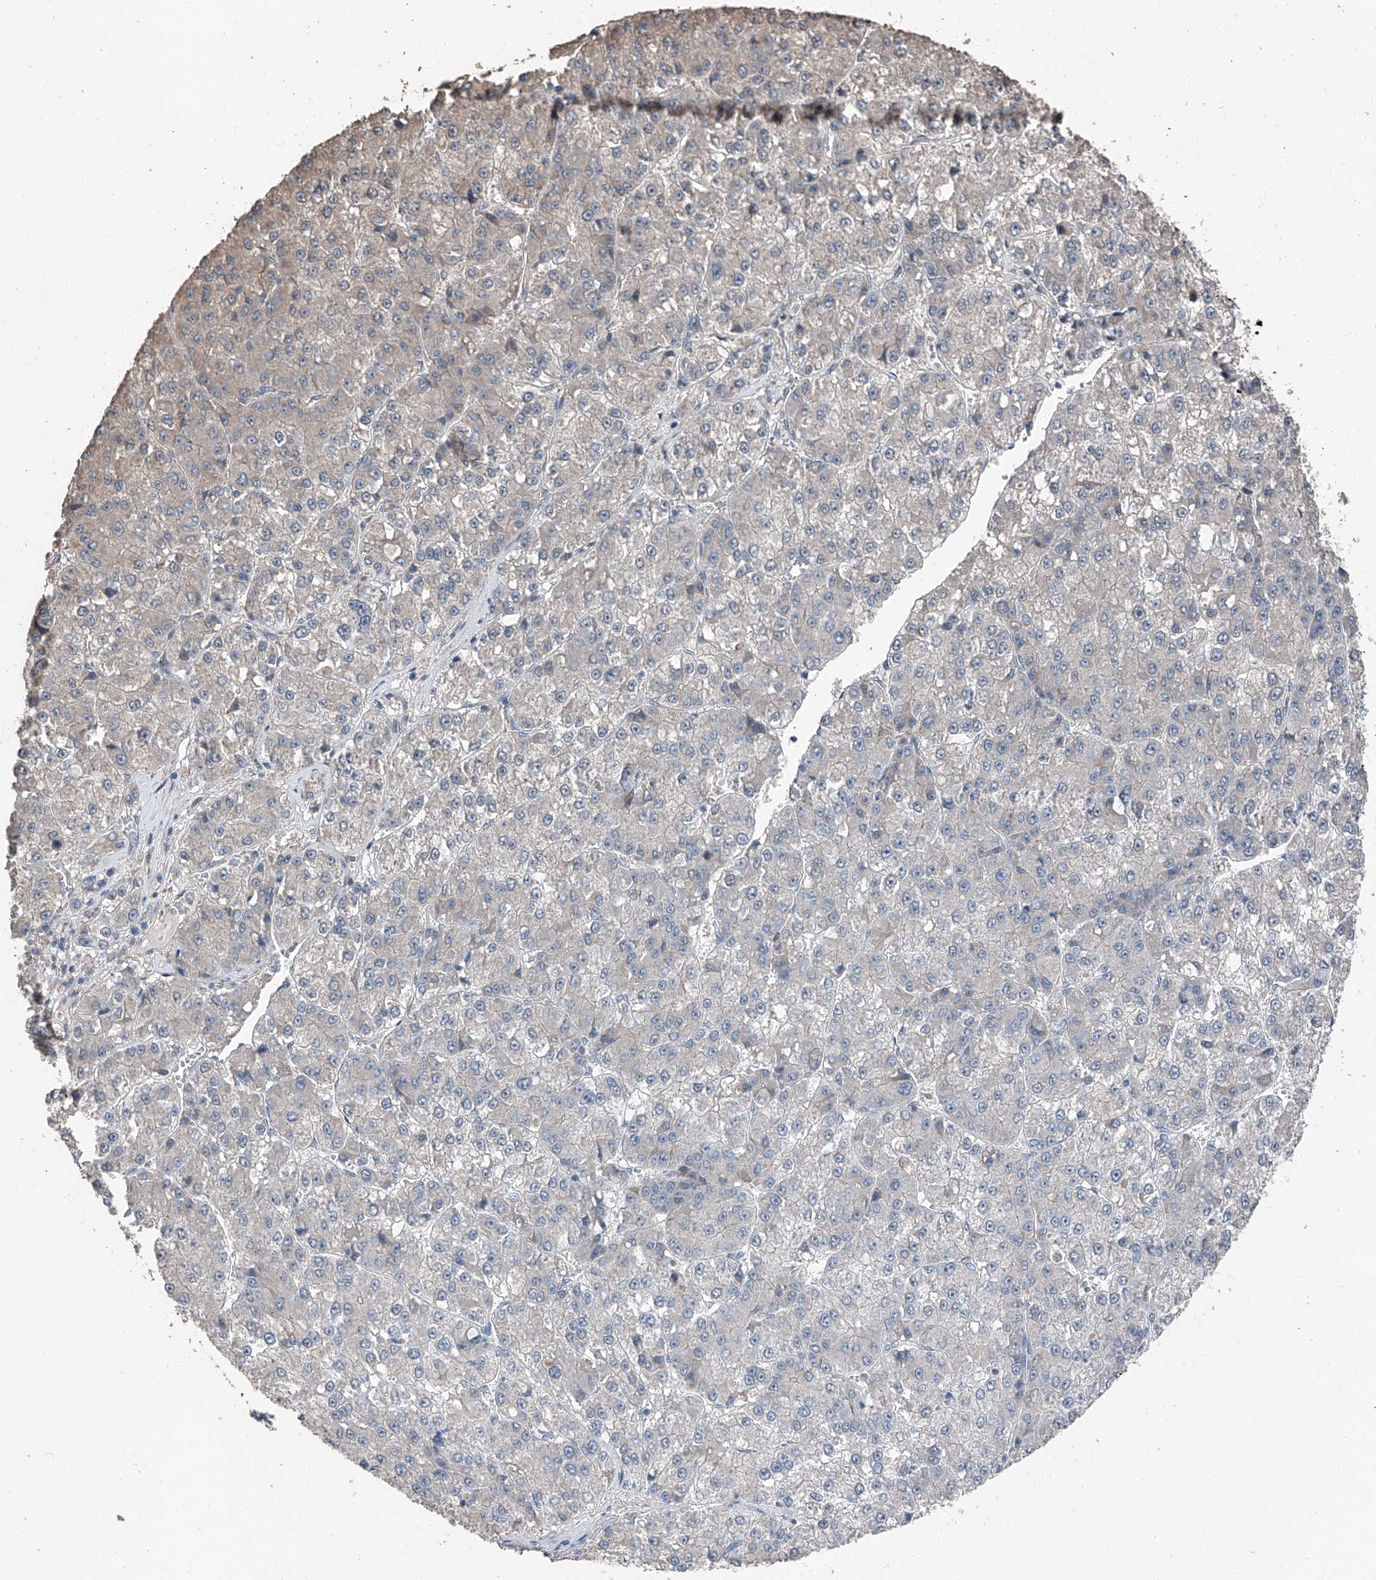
{"staining": {"intensity": "negative", "quantity": "none", "location": "none"}, "tissue": "liver cancer", "cell_type": "Tumor cells", "image_type": "cancer", "snomed": [{"axis": "morphology", "description": "Carcinoma, Hepatocellular, NOS"}, {"axis": "topography", "description": "Liver"}], "caption": "Liver hepatocellular carcinoma was stained to show a protein in brown. There is no significant positivity in tumor cells.", "gene": "MAMLD1", "patient": {"sex": "female", "age": 73}}